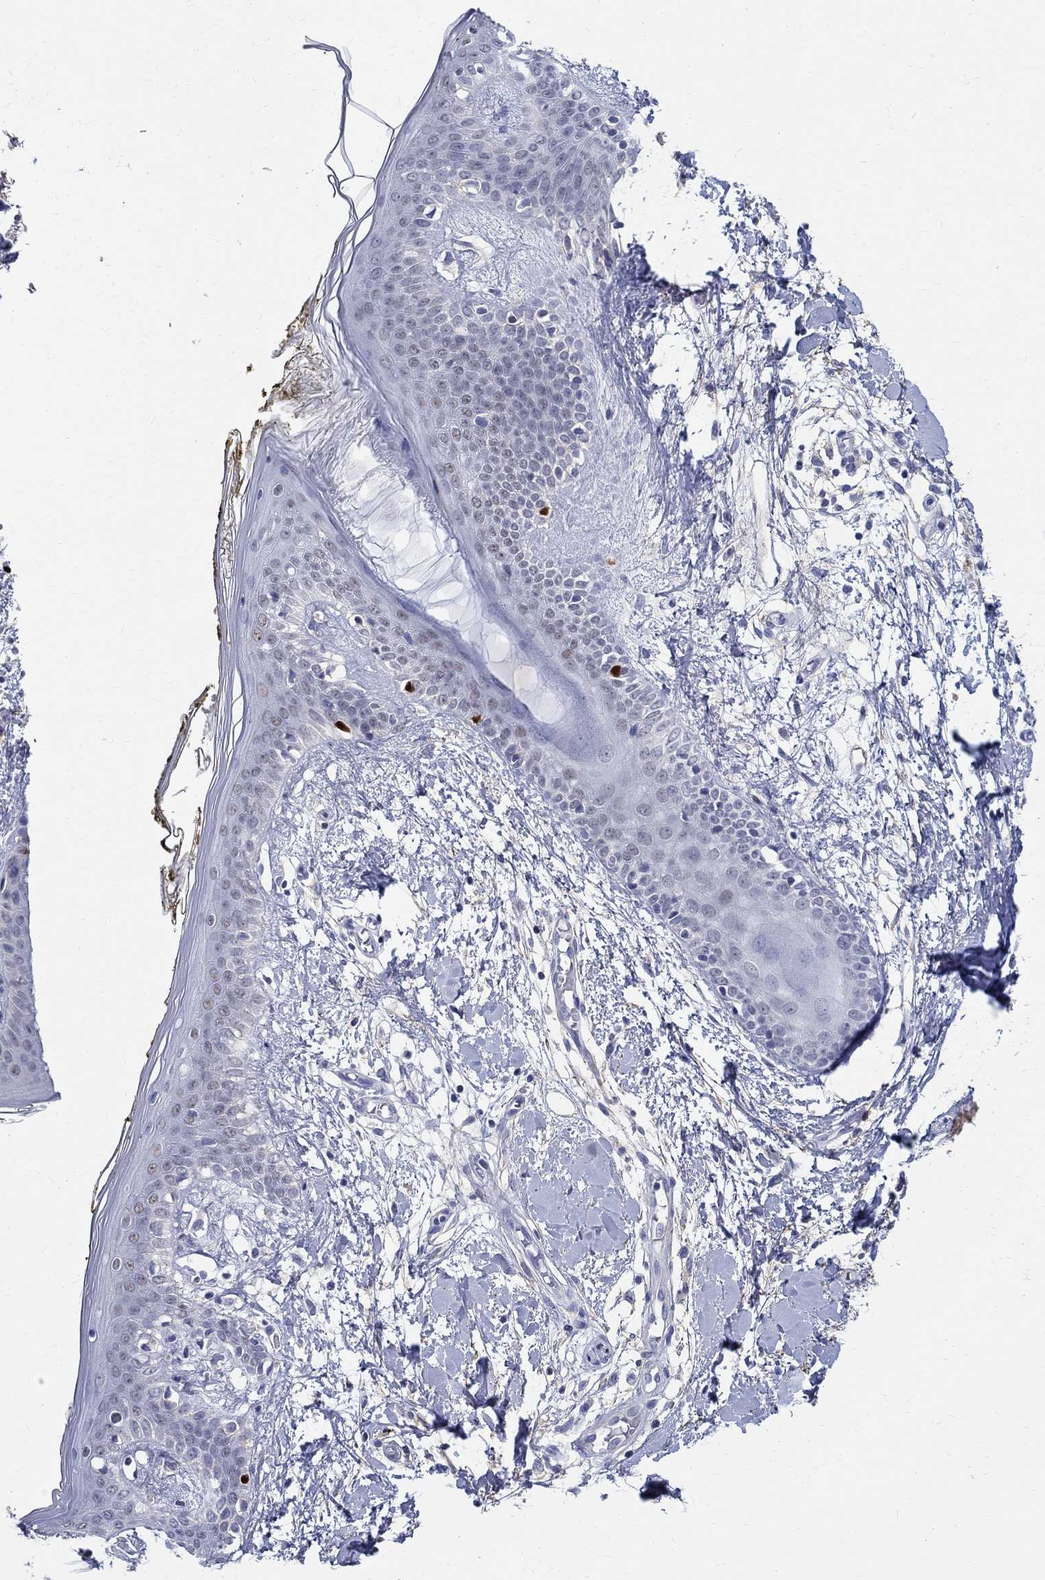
{"staining": {"intensity": "negative", "quantity": "none", "location": "none"}, "tissue": "skin", "cell_type": "Fibroblasts", "image_type": "normal", "snomed": [{"axis": "morphology", "description": "Normal tissue, NOS"}, {"axis": "topography", "description": "Skin"}], "caption": "Fibroblasts show no significant protein staining in unremarkable skin. Nuclei are stained in blue.", "gene": "SOX2", "patient": {"sex": "female", "age": 34}}